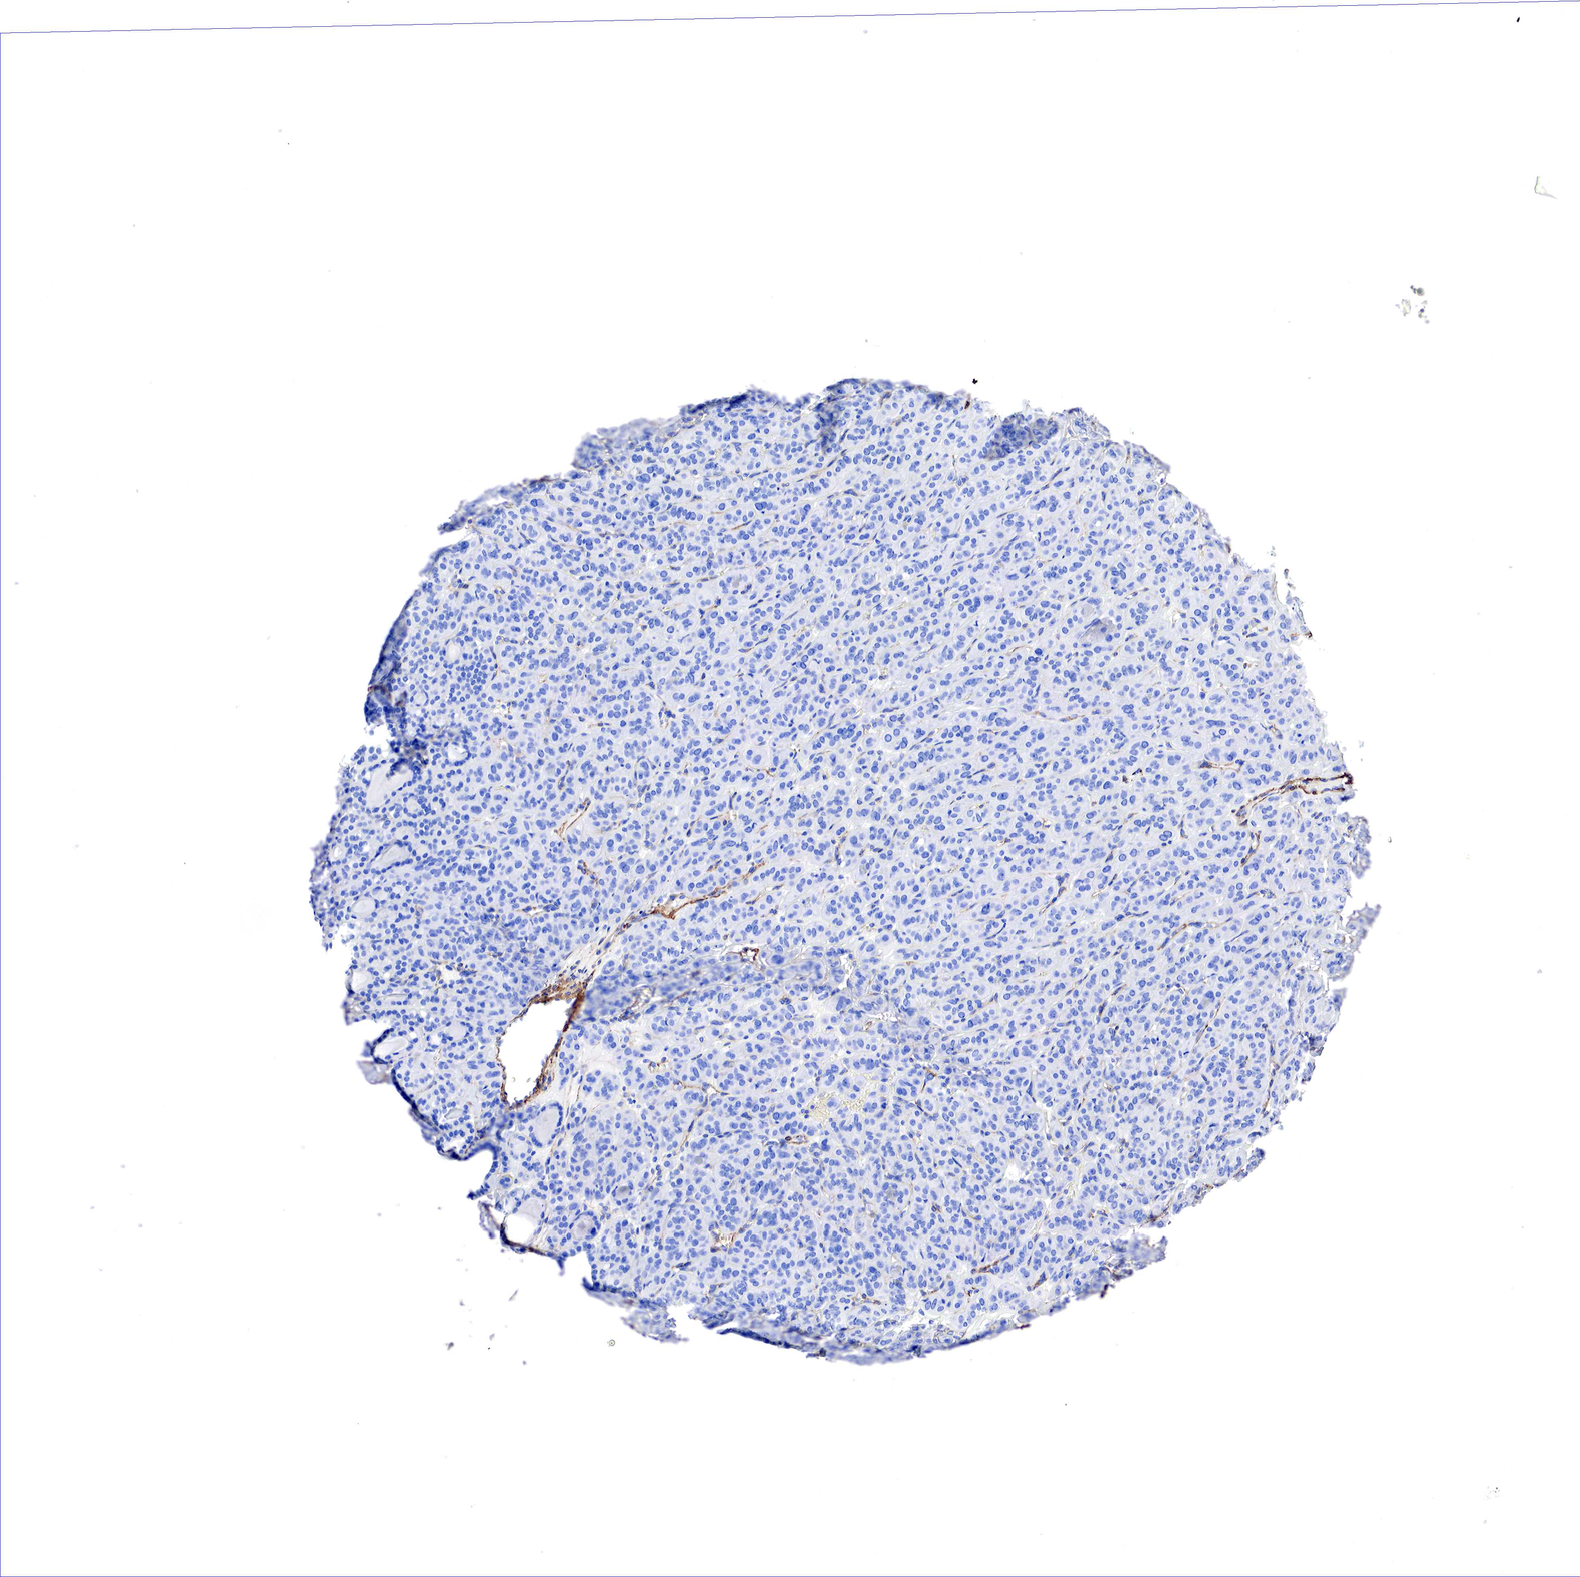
{"staining": {"intensity": "negative", "quantity": "none", "location": "none"}, "tissue": "thyroid cancer", "cell_type": "Tumor cells", "image_type": "cancer", "snomed": [{"axis": "morphology", "description": "Follicular adenoma carcinoma, NOS"}, {"axis": "topography", "description": "Thyroid gland"}], "caption": "Thyroid follicular adenoma carcinoma was stained to show a protein in brown. There is no significant expression in tumor cells.", "gene": "TPM1", "patient": {"sex": "female", "age": 71}}